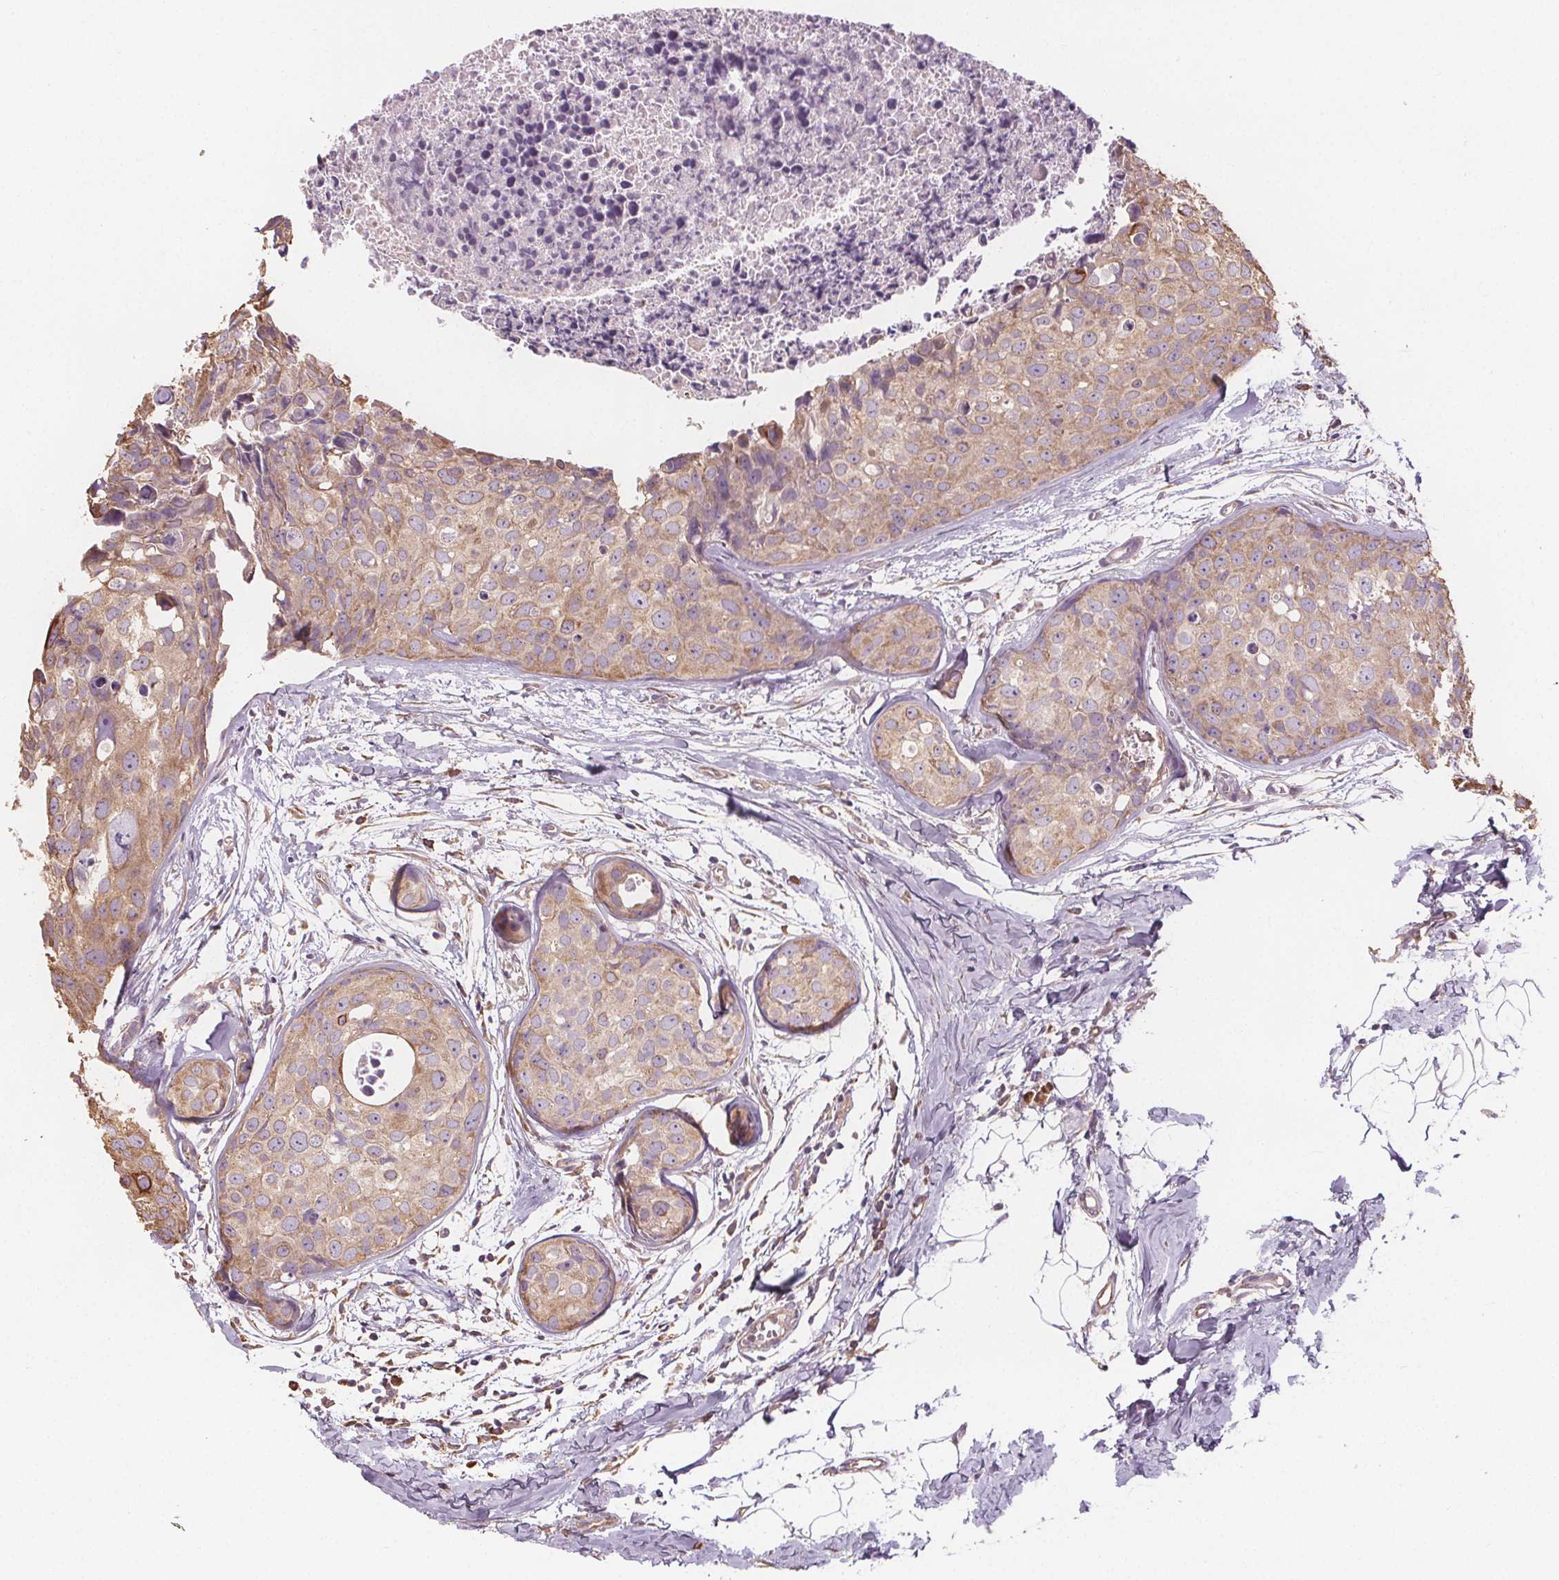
{"staining": {"intensity": "weak", "quantity": ">75%", "location": "cytoplasmic/membranous"}, "tissue": "breast cancer", "cell_type": "Tumor cells", "image_type": "cancer", "snomed": [{"axis": "morphology", "description": "Duct carcinoma"}, {"axis": "topography", "description": "Breast"}], "caption": "Protein staining of breast cancer (infiltrating ductal carcinoma) tissue exhibits weak cytoplasmic/membranous positivity in approximately >75% of tumor cells. (DAB = brown stain, brightfield microscopy at high magnification).", "gene": "TMEM80", "patient": {"sex": "female", "age": 38}}